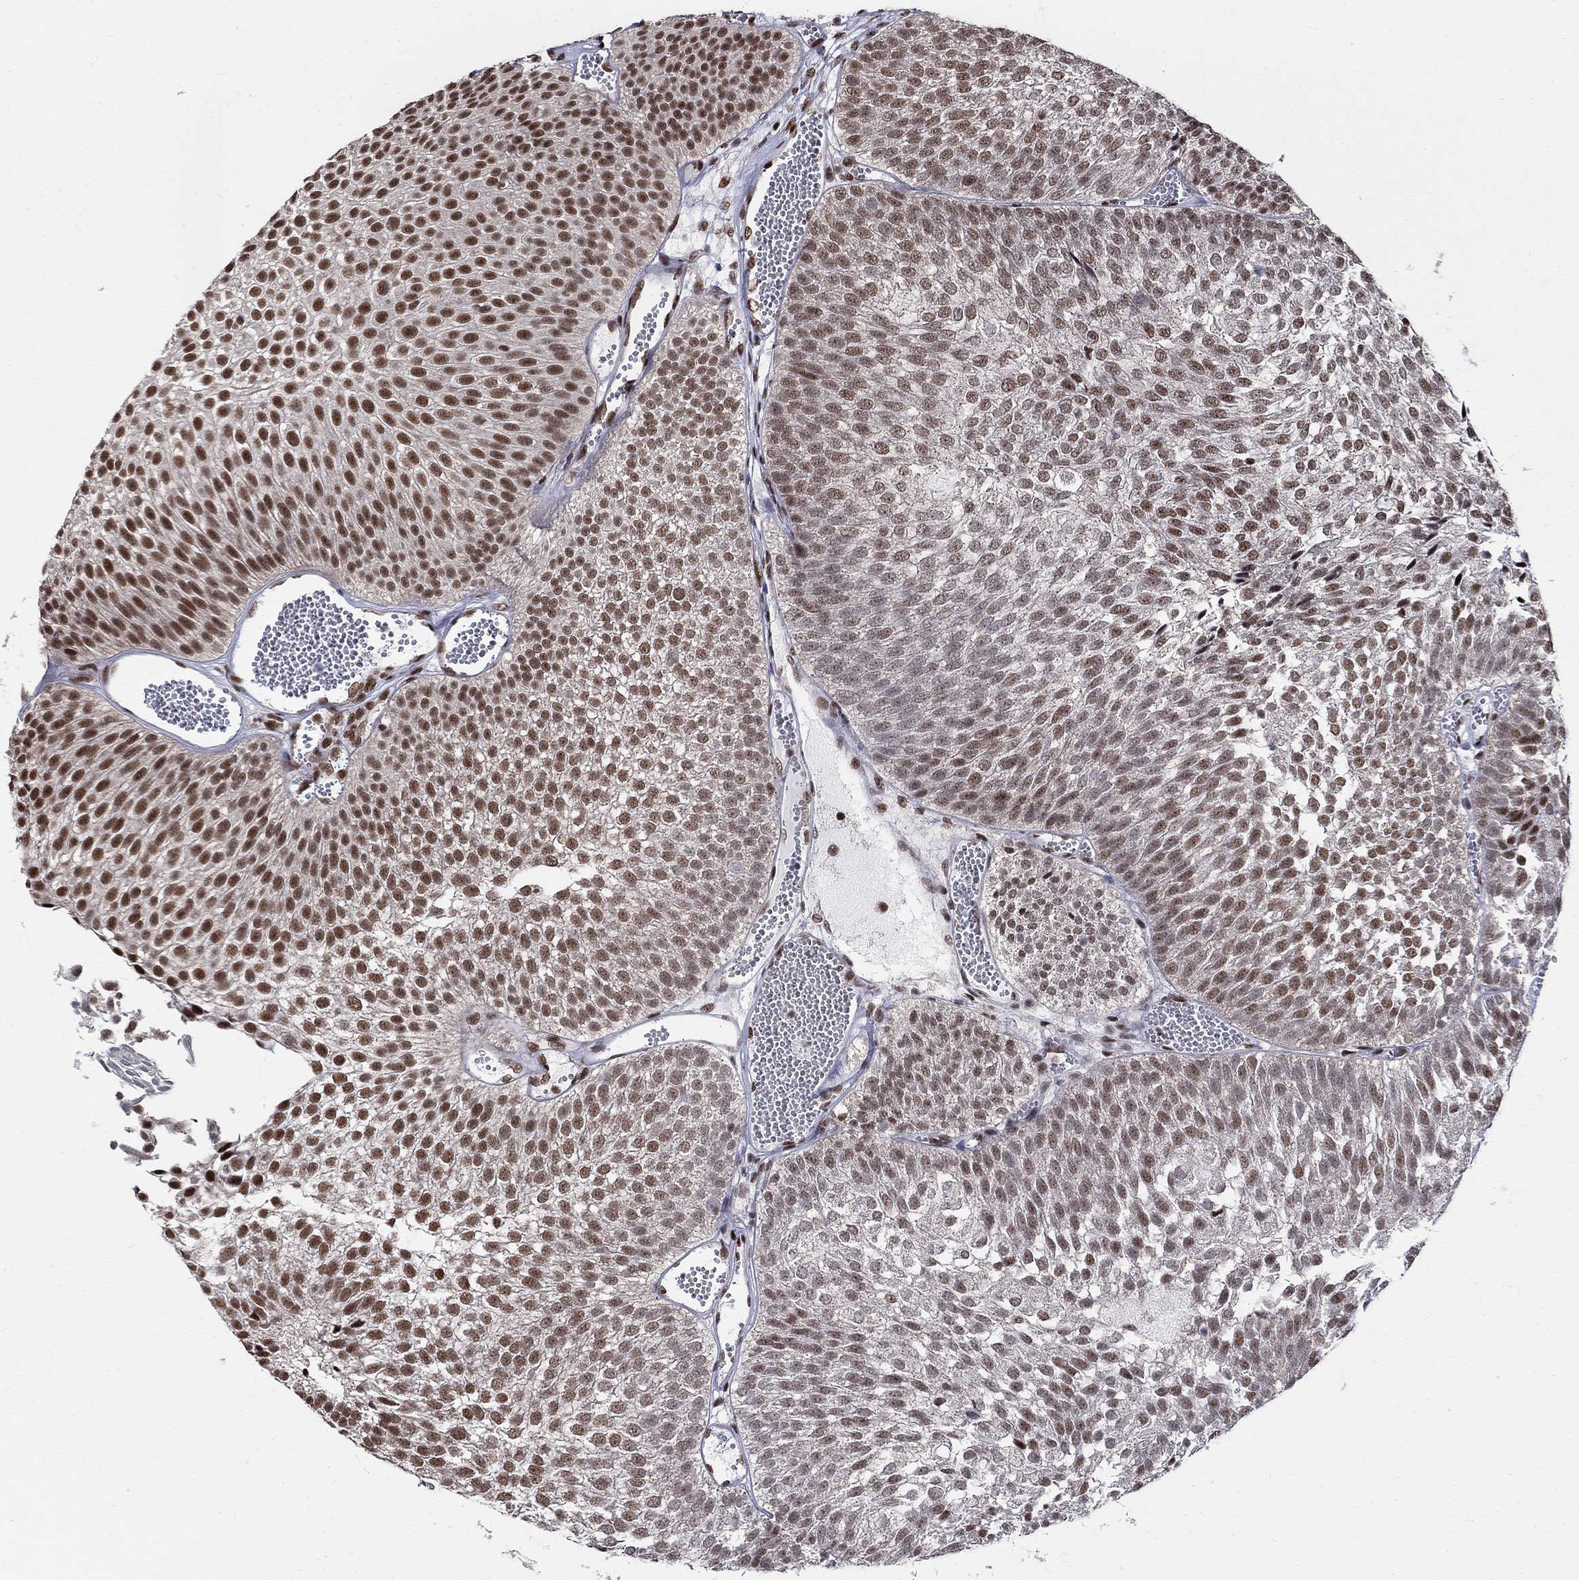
{"staining": {"intensity": "strong", "quantity": "25%-75%", "location": "nuclear"}, "tissue": "urothelial cancer", "cell_type": "Tumor cells", "image_type": "cancer", "snomed": [{"axis": "morphology", "description": "Urothelial carcinoma, Low grade"}, {"axis": "topography", "description": "Urinary bladder"}], "caption": "The image demonstrates staining of low-grade urothelial carcinoma, revealing strong nuclear protein expression (brown color) within tumor cells.", "gene": "FBXO16", "patient": {"sex": "male", "age": 52}}